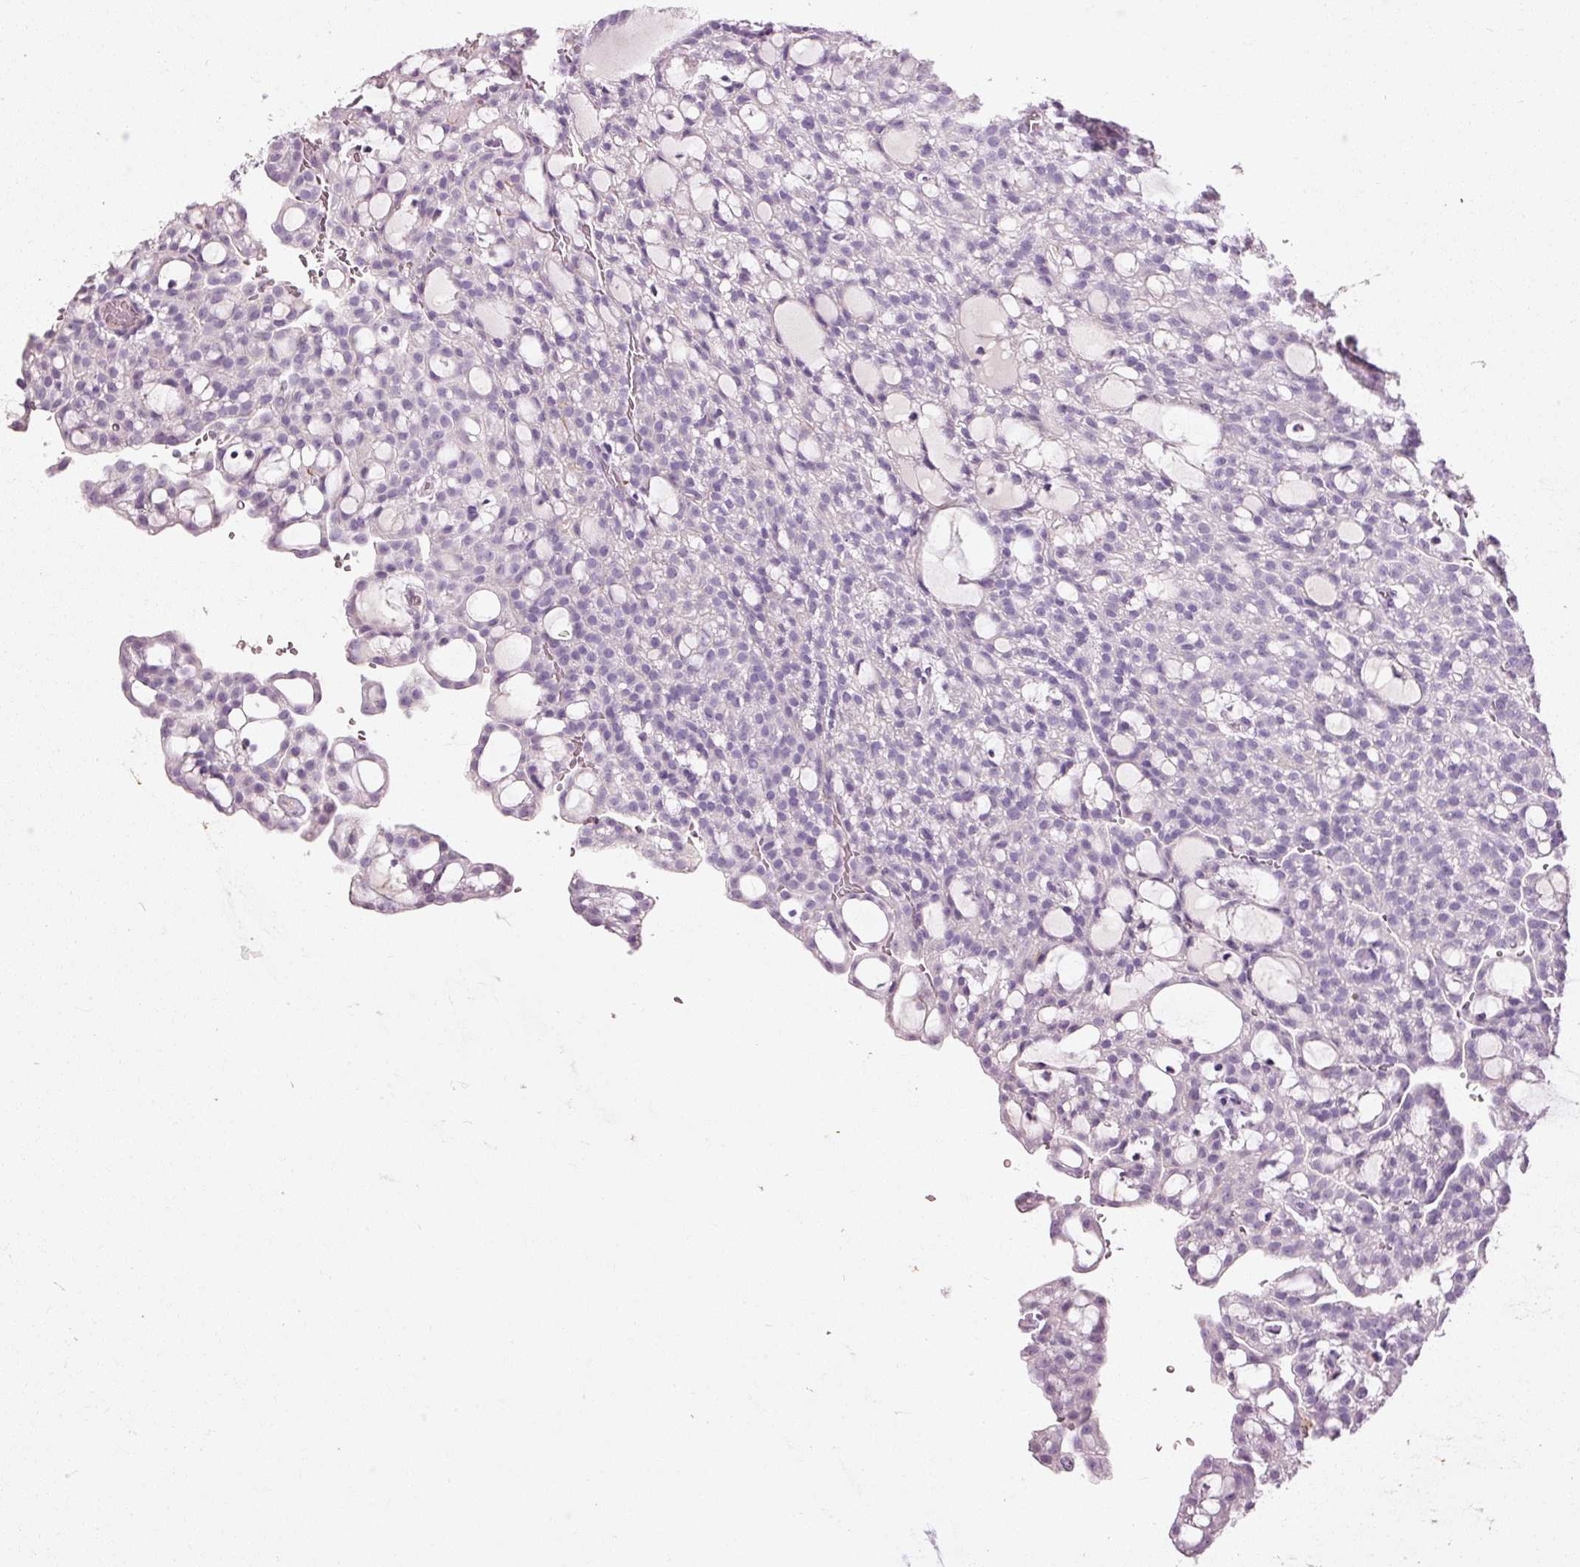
{"staining": {"intensity": "negative", "quantity": "none", "location": "none"}, "tissue": "renal cancer", "cell_type": "Tumor cells", "image_type": "cancer", "snomed": [{"axis": "morphology", "description": "Adenocarcinoma, NOS"}, {"axis": "topography", "description": "Kidney"}], "caption": "Photomicrograph shows no significant protein expression in tumor cells of adenocarcinoma (renal).", "gene": "MUC5AC", "patient": {"sex": "male", "age": 63}}